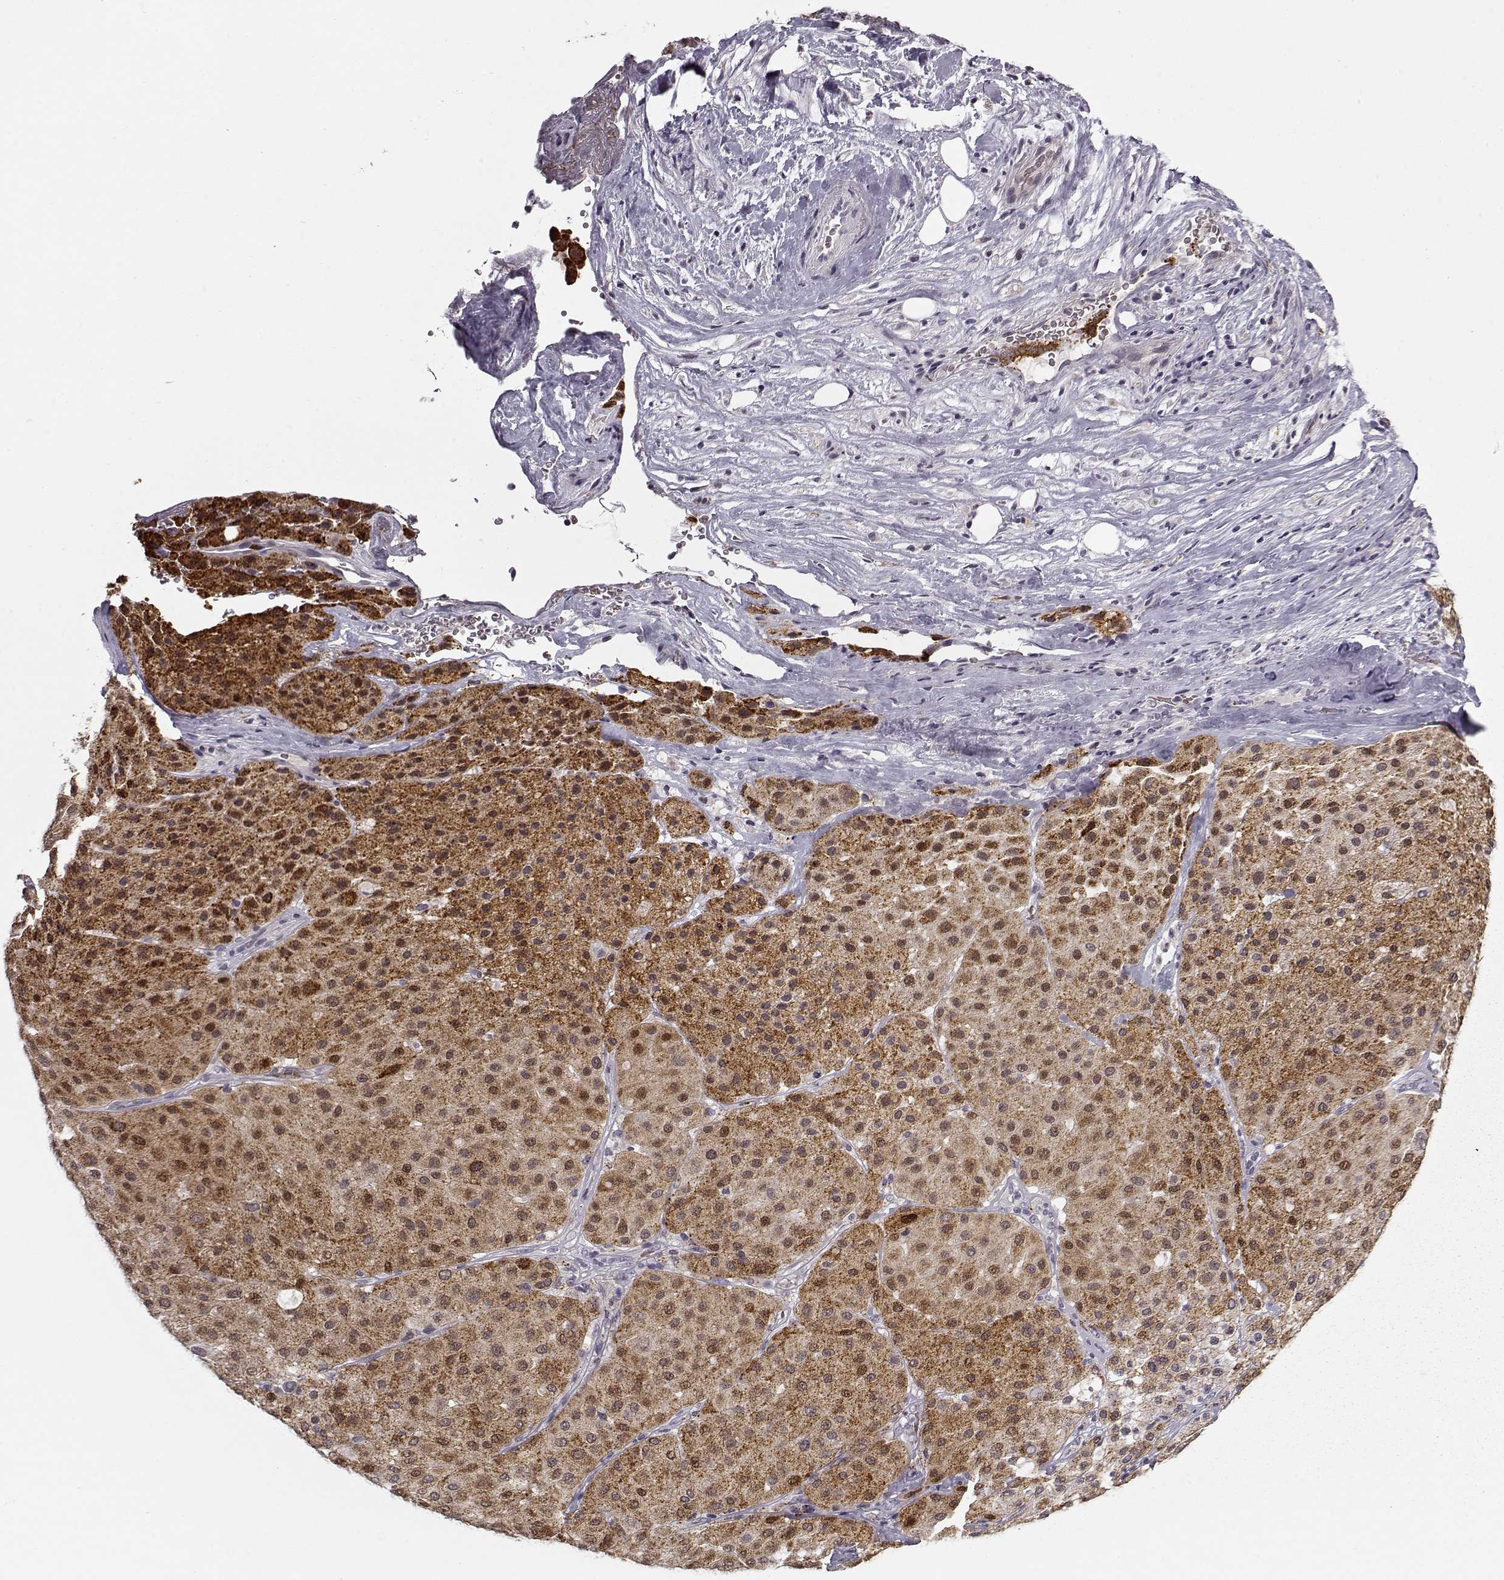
{"staining": {"intensity": "negative", "quantity": "none", "location": "none"}, "tissue": "melanoma", "cell_type": "Tumor cells", "image_type": "cancer", "snomed": [{"axis": "morphology", "description": "Malignant melanoma, Metastatic site"}, {"axis": "topography", "description": "Smooth muscle"}], "caption": "A micrograph of human melanoma is negative for staining in tumor cells.", "gene": "SNCA", "patient": {"sex": "male", "age": 41}}